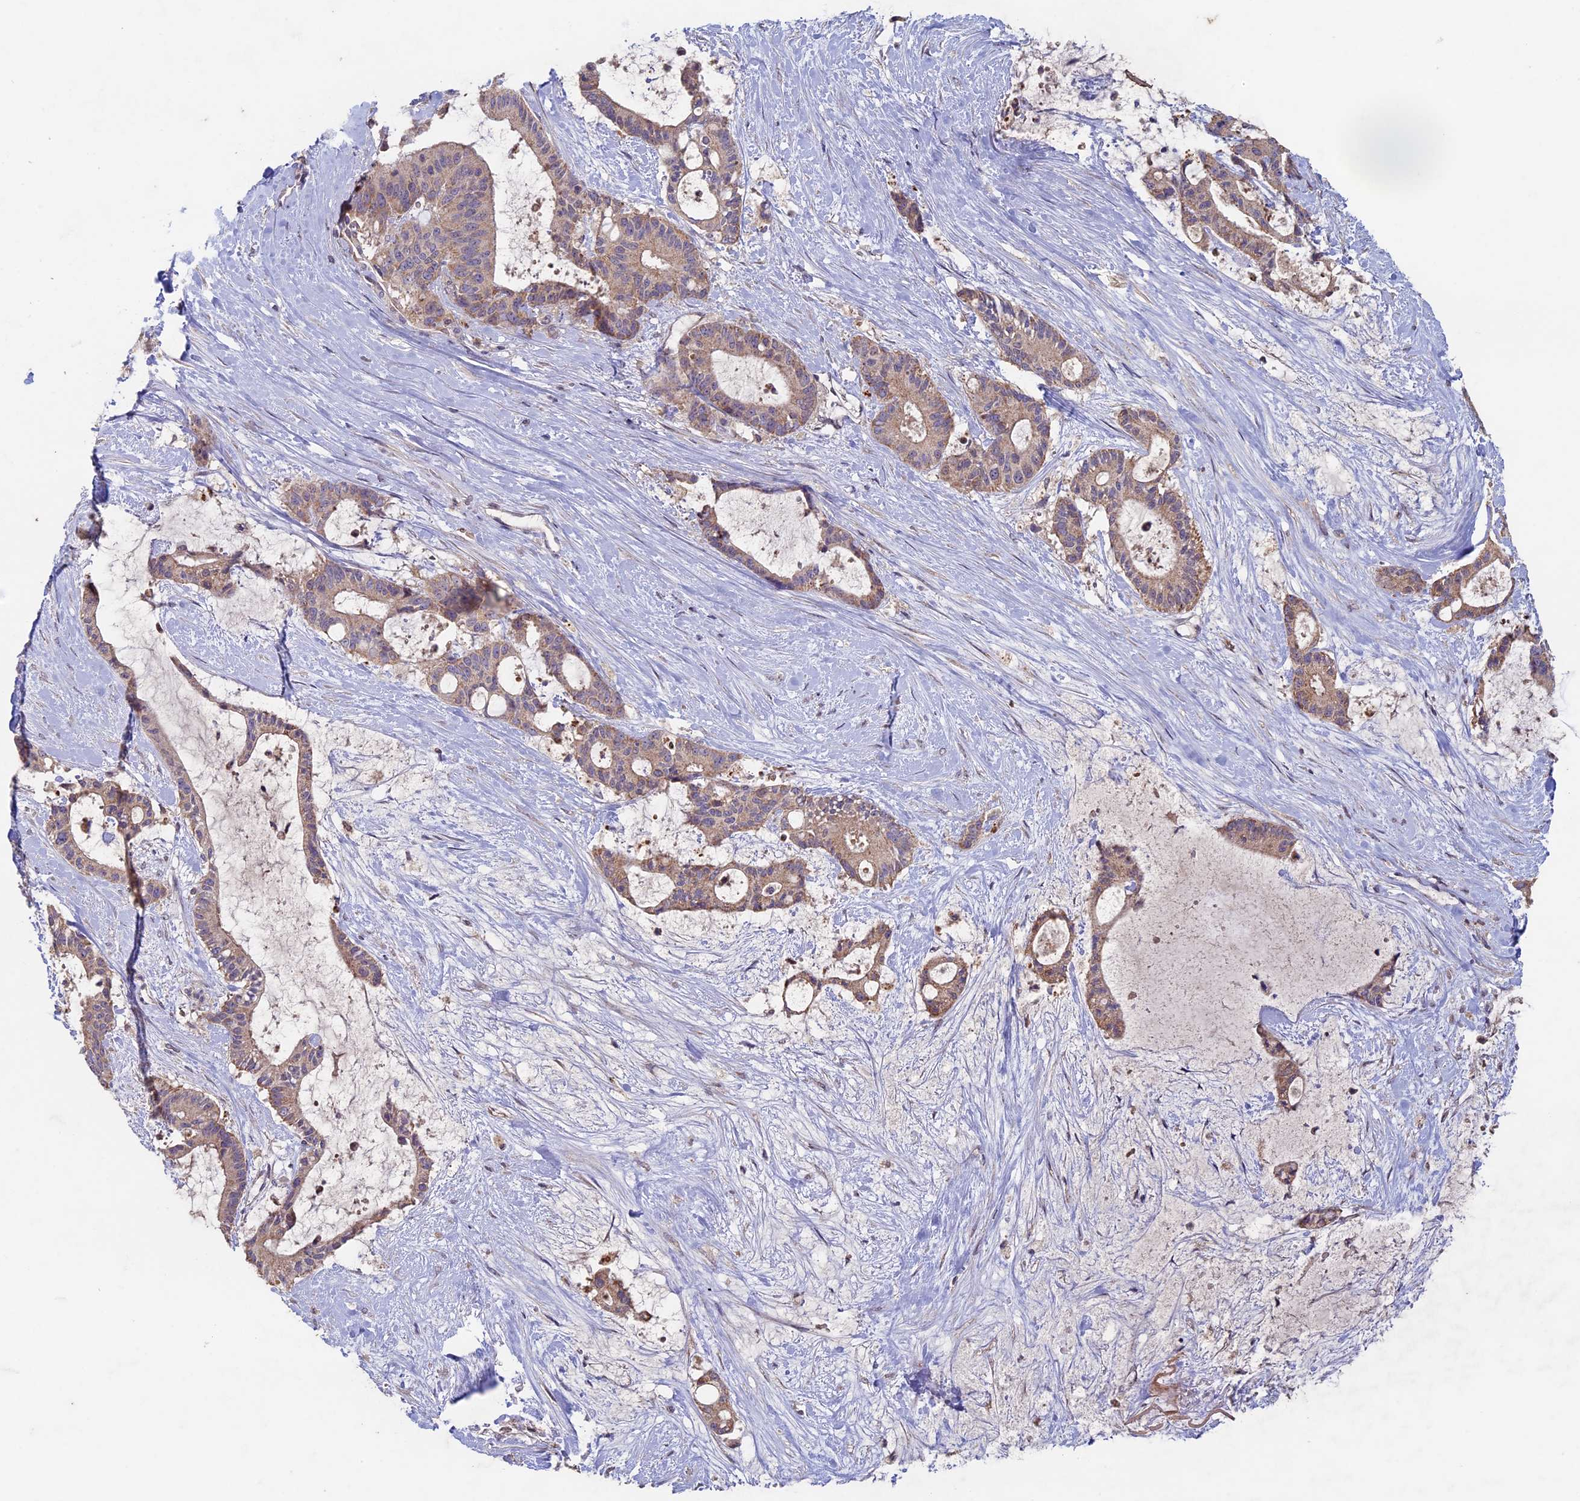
{"staining": {"intensity": "weak", "quantity": ">75%", "location": "cytoplasmic/membranous"}, "tissue": "liver cancer", "cell_type": "Tumor cells", "image_type": "cancer", "snomed": [{"axis": "morphology", "description": "Normal tissue, NOS"}, {"axis": "morphology", "description": "Cholangiocarcinoma"}, {"axis": "topography", "description": "Liver"}, {"axis": "topography", "description": "Peripheral nerve tissue"}], "caption": "Human liver cholangiocarcinoma stained for a protein (brown) exhibits weak cytoplasmic/membranous positive positivity in approximately >75% of tumor cells.", "gene": "RCCD1", "patient": {"sex": "female", "age": 73}}